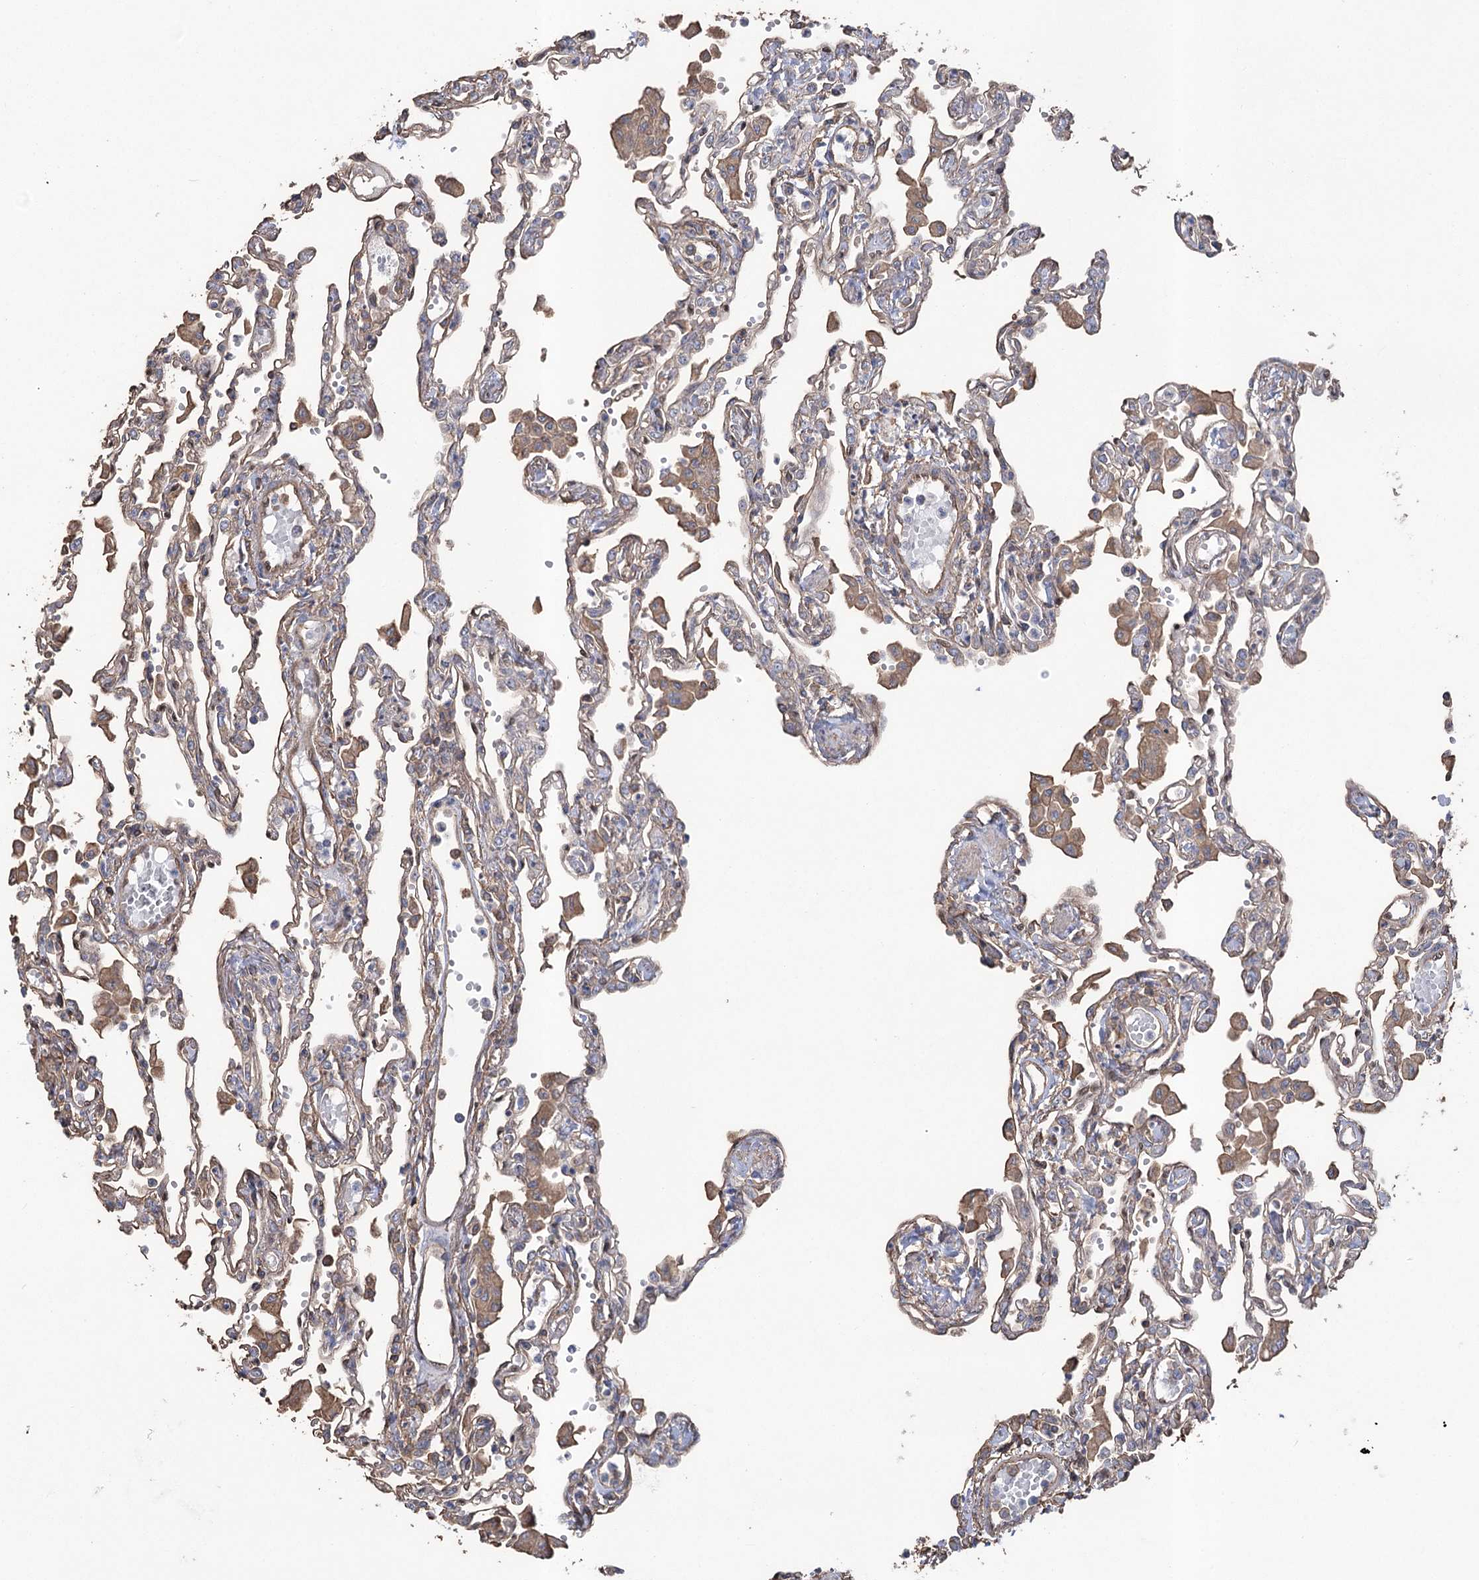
{"staining": {"intensity": "weak", "quantity": "25%-75%", "location": "cytoplasmic/membranous"}, "tissue": "lung", "cell_type": "Alveolar cells", "image_type": "normal", "snomed": [{"axis": "morphology", "description": "Normal tissue, NOS"}, {"axis": "topography", "description": "Bronchus"}, {"axis": "topography", "description": "Lung"}], "caption": "Brown immunohistochemical staining in unremarkable lung reveals weak cytoplasmic/membranous positivity in approximately 25%-75% of alveolar cells. (Stains: DAB in brown, nuclei in blue, Microscopy: brightfield microscopy at high magnification).", "gene": "FAM13B", "patient": {"sex": "female", "age": 49}}